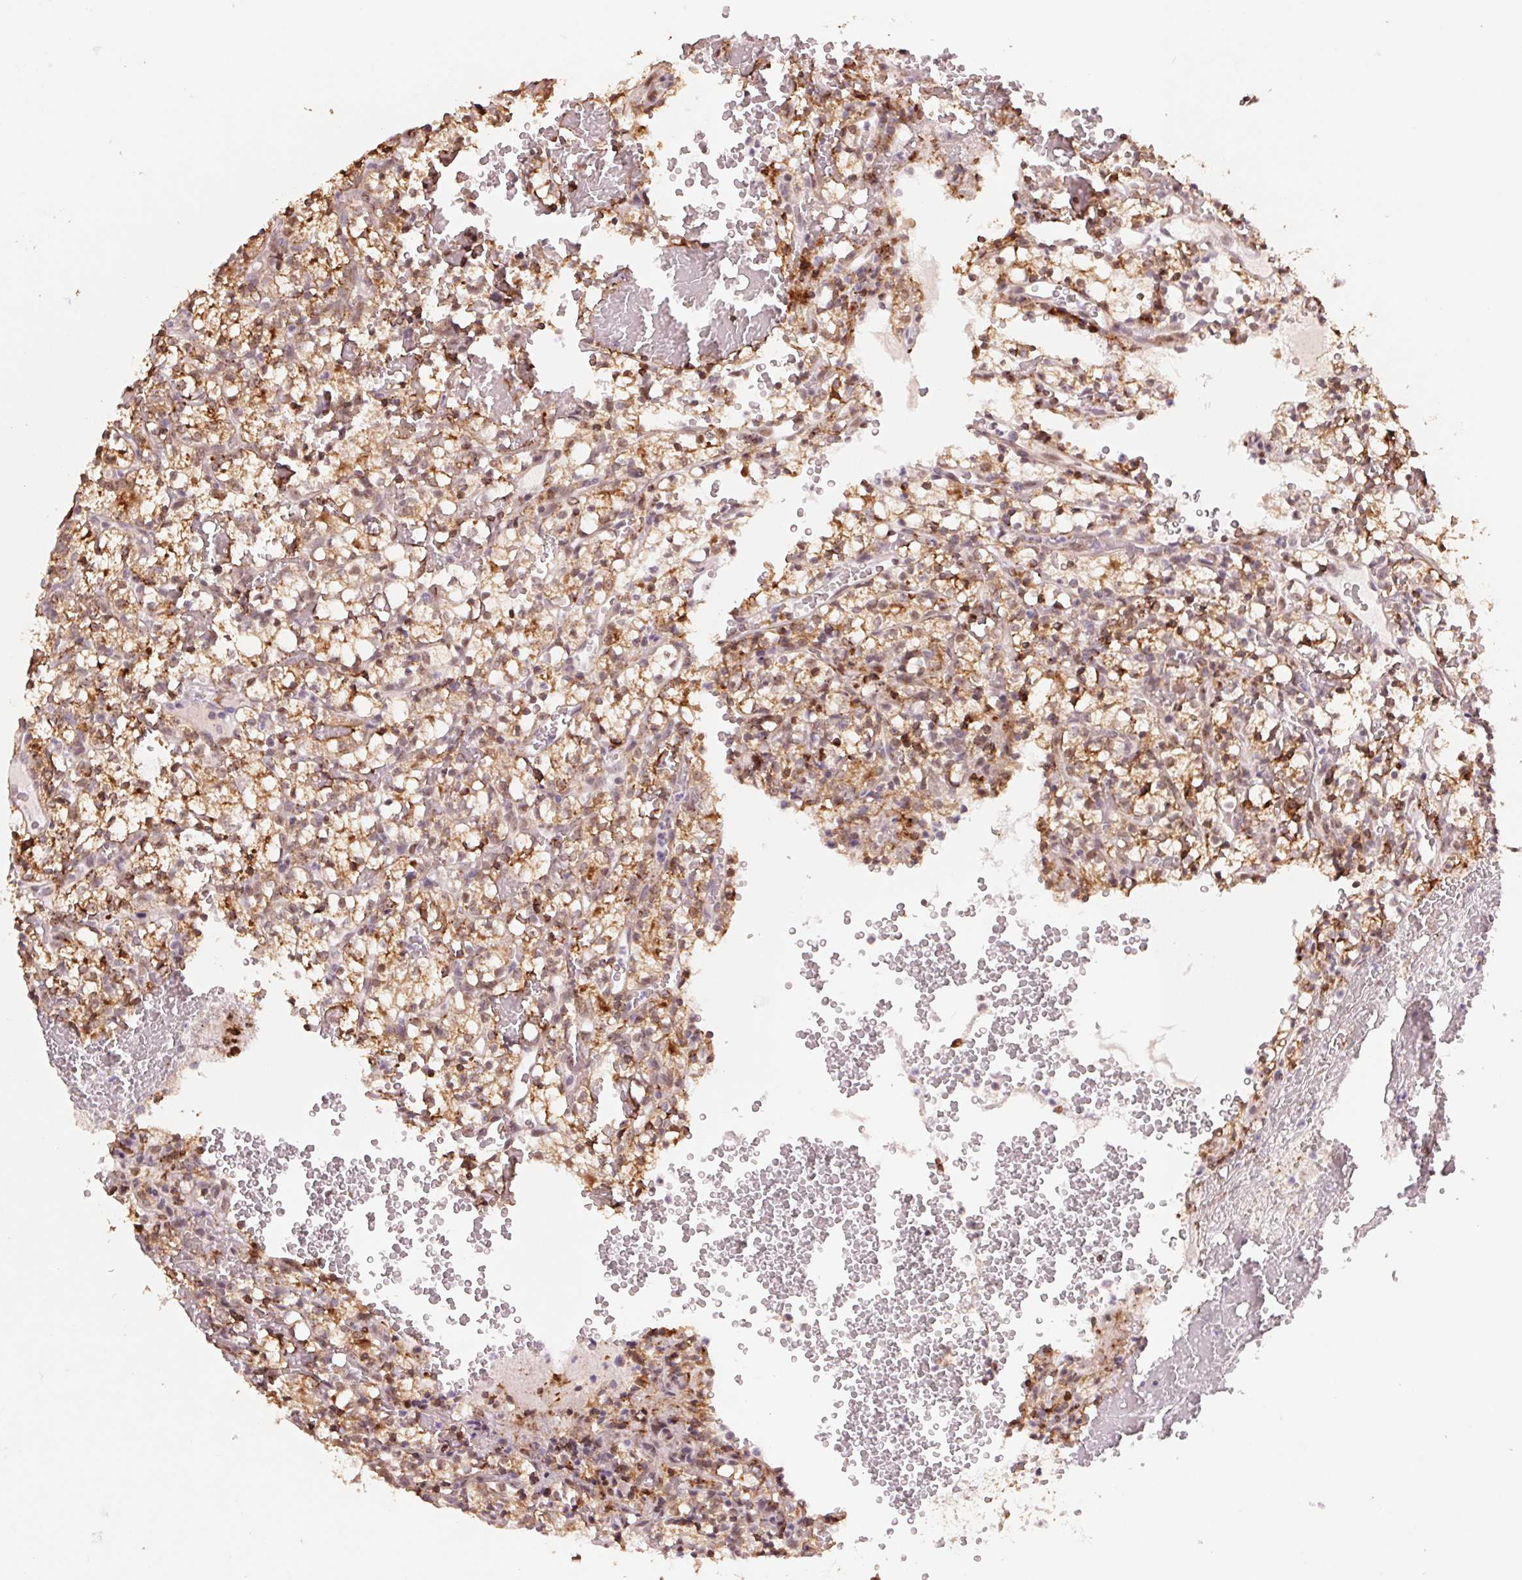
{"staining": {"intensity": "moderate", "quantity": ">75%", "location": "cytoplasmic/membranous"}, "tissue": "renal cancer", "cell_type": "Tumor cells", "image_type": "cancer", "snomed": [{"axis": "morphology", "description": "Adenocarcinoma, NOS"}, {"axis": "topography", "description": "Kidney"}], "caption": "This is a histology image of immunohistochemistry (IHC) staining of adenocarcinoma (renal), which shows moderate staining in the cytoplasmic/membranous of tumor cells.", "gene": "ARHGAP32", "patient": {"sex": "female", "age": 69}}